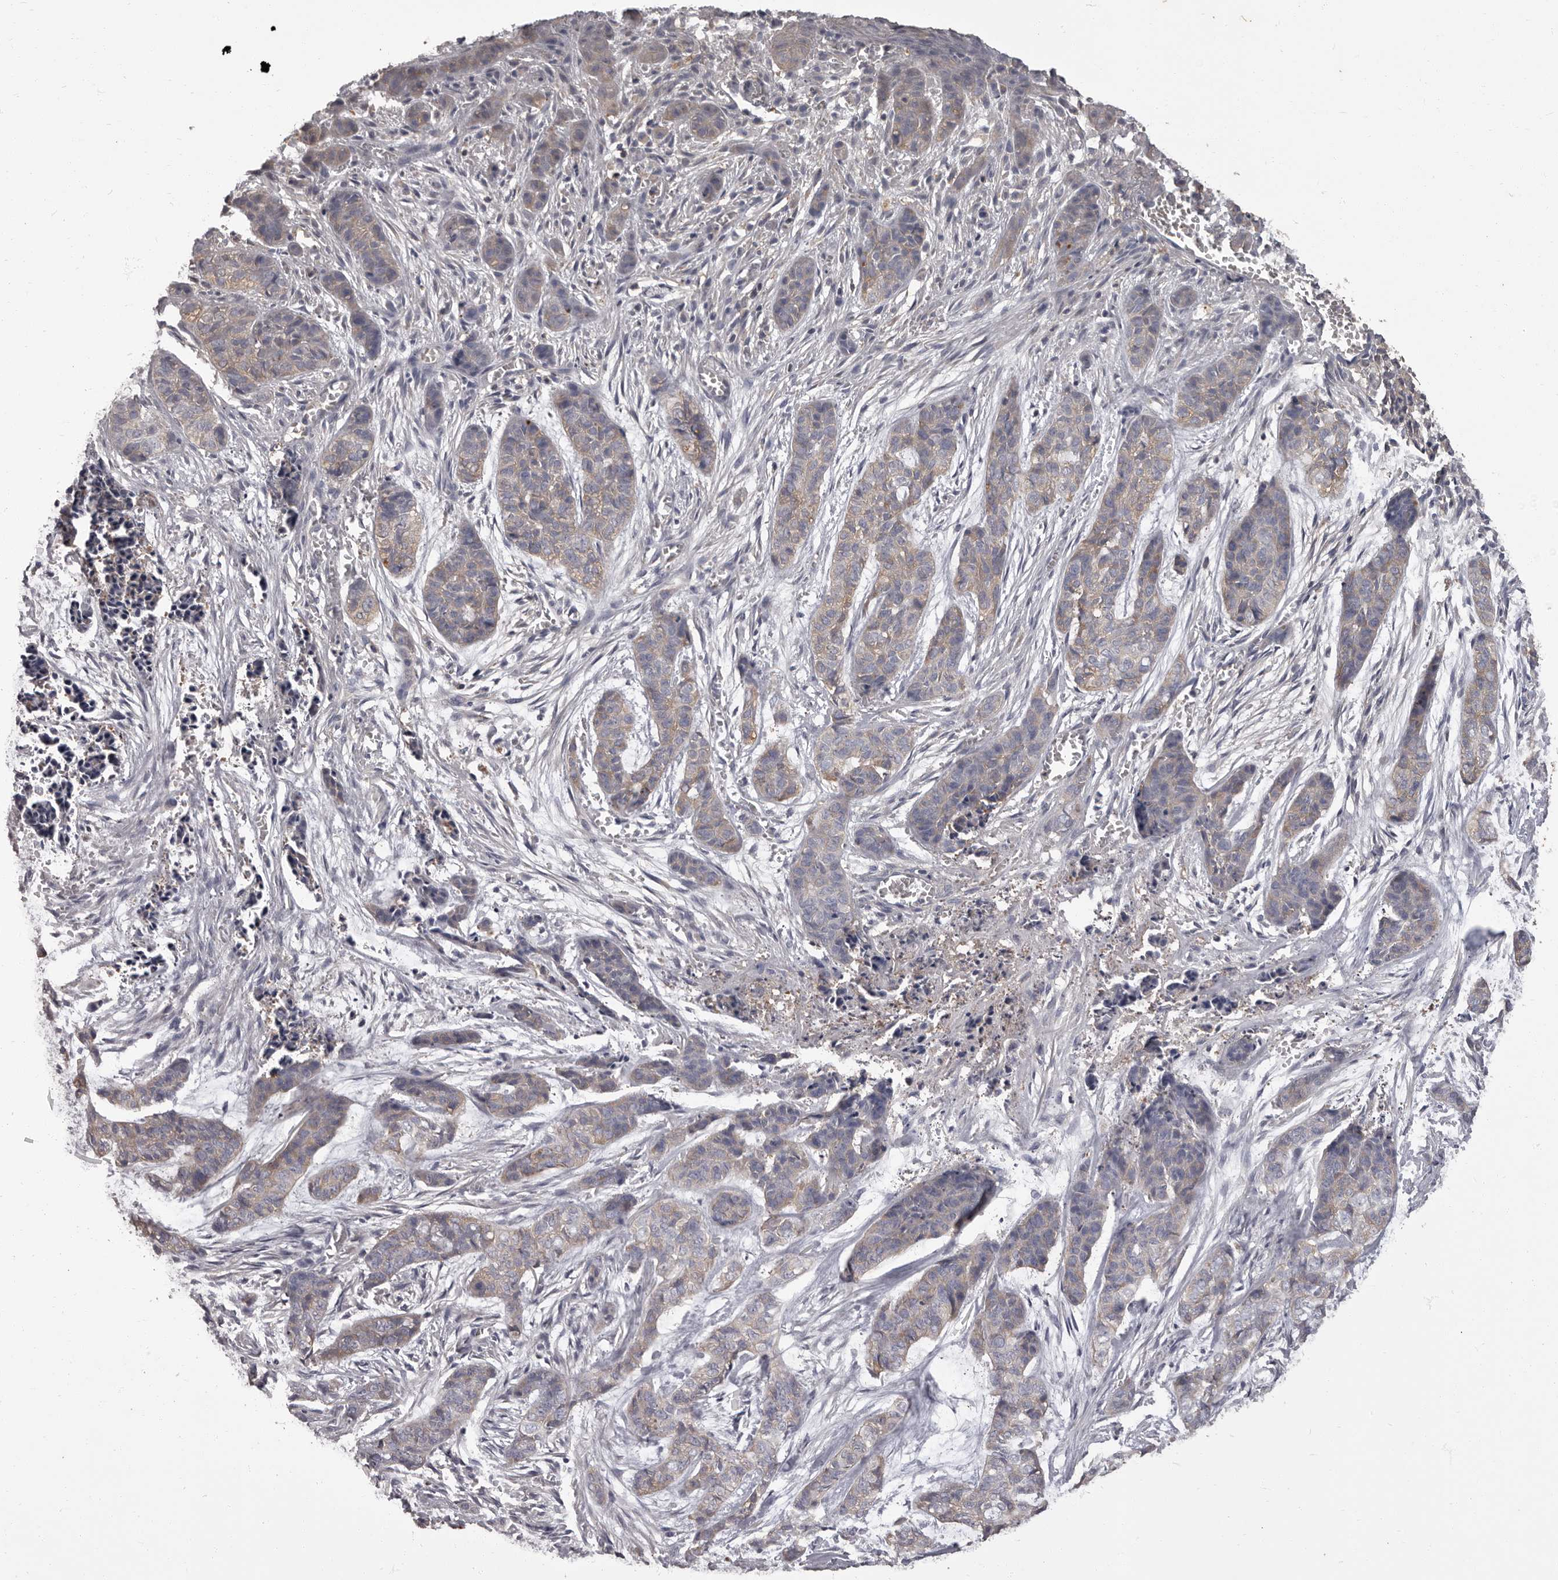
{"staining": {"intensity": "weak", "quantity": "25%-75%", "location": "cytoplasmic/membranous"}, "tissue": "skin cancer", "cell_type": "Tumor cells", "image_type": "cancer", "snomed": [{"axis": "morphology", "description": "Basal cell carcinoma"}, {"axis": "topography", "description": "Skin"}], "caption": "IHC (DAB (3,3'-diaminobenzidine)) staining of basal cell carcinoma (skin) shows weak cytoplasmic/membranous protein staining in about 25%-75% of tumor cells. (IHC, brightfield microscopy, high magnification).", "gene": "APEH", "patient": {"sex": "female", "age": 64}}